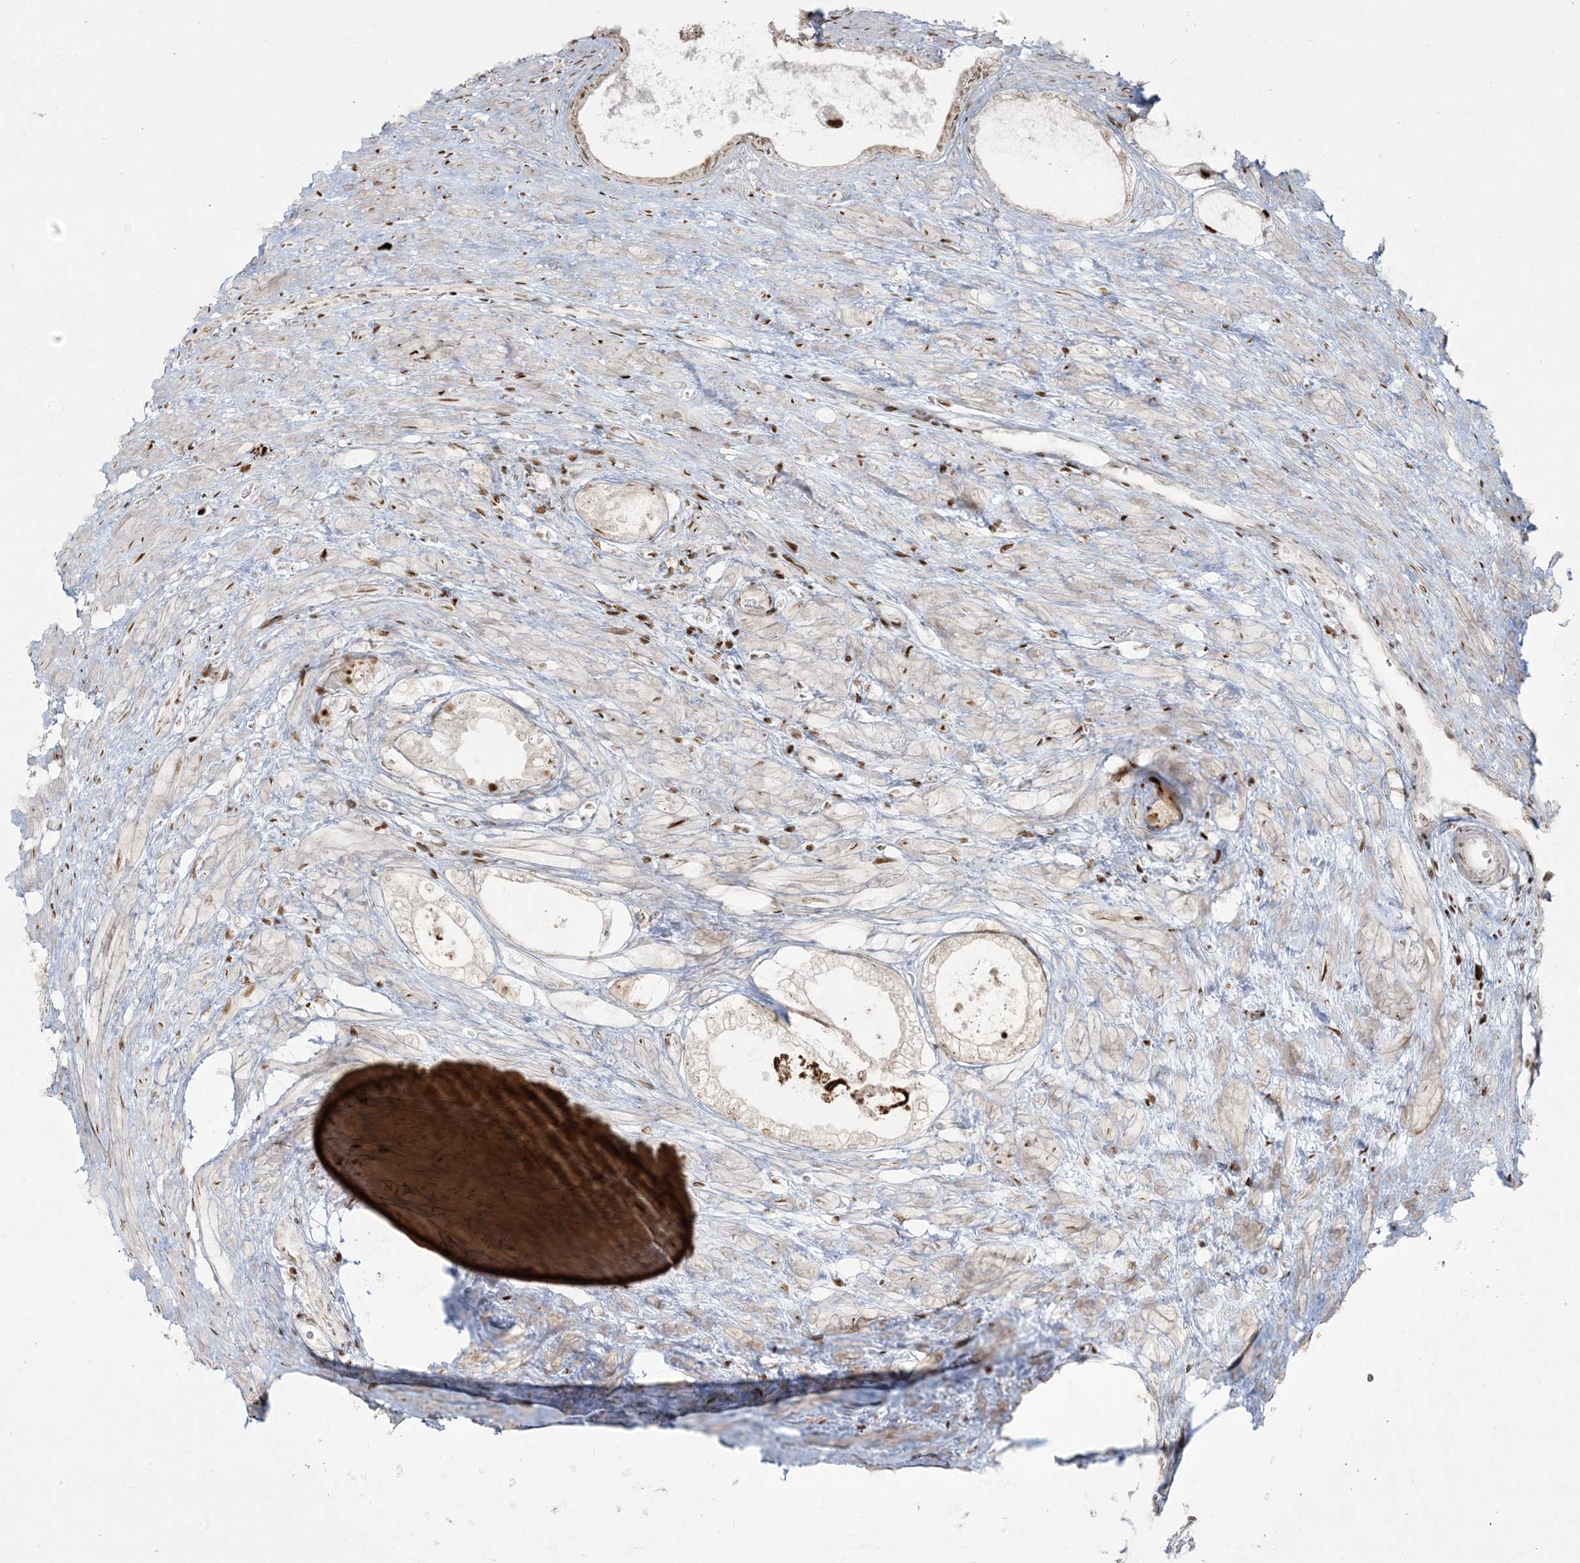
{"staining": {"intensity": "strong", "quantity": "25%-75%", "location": "nuclear"}, "tissue": "prostate cancer", "cell_type": "Tumor cells", "image_type": "cancer", "snomed": [{"axis": "morphology", "description": "Adenocarcinoma, High grade"}, {"axis": "topography", "description": "Prostate"}], "caption": "This photomicrograph shows immunohistochemistry staining of human prostate high-grade adenocarcinoma, with high strong nuclear positivity in approximately 25%-75% of tumor cells.", "gene": "RBM10", "patient": {"sex": "male", "age": 73}}